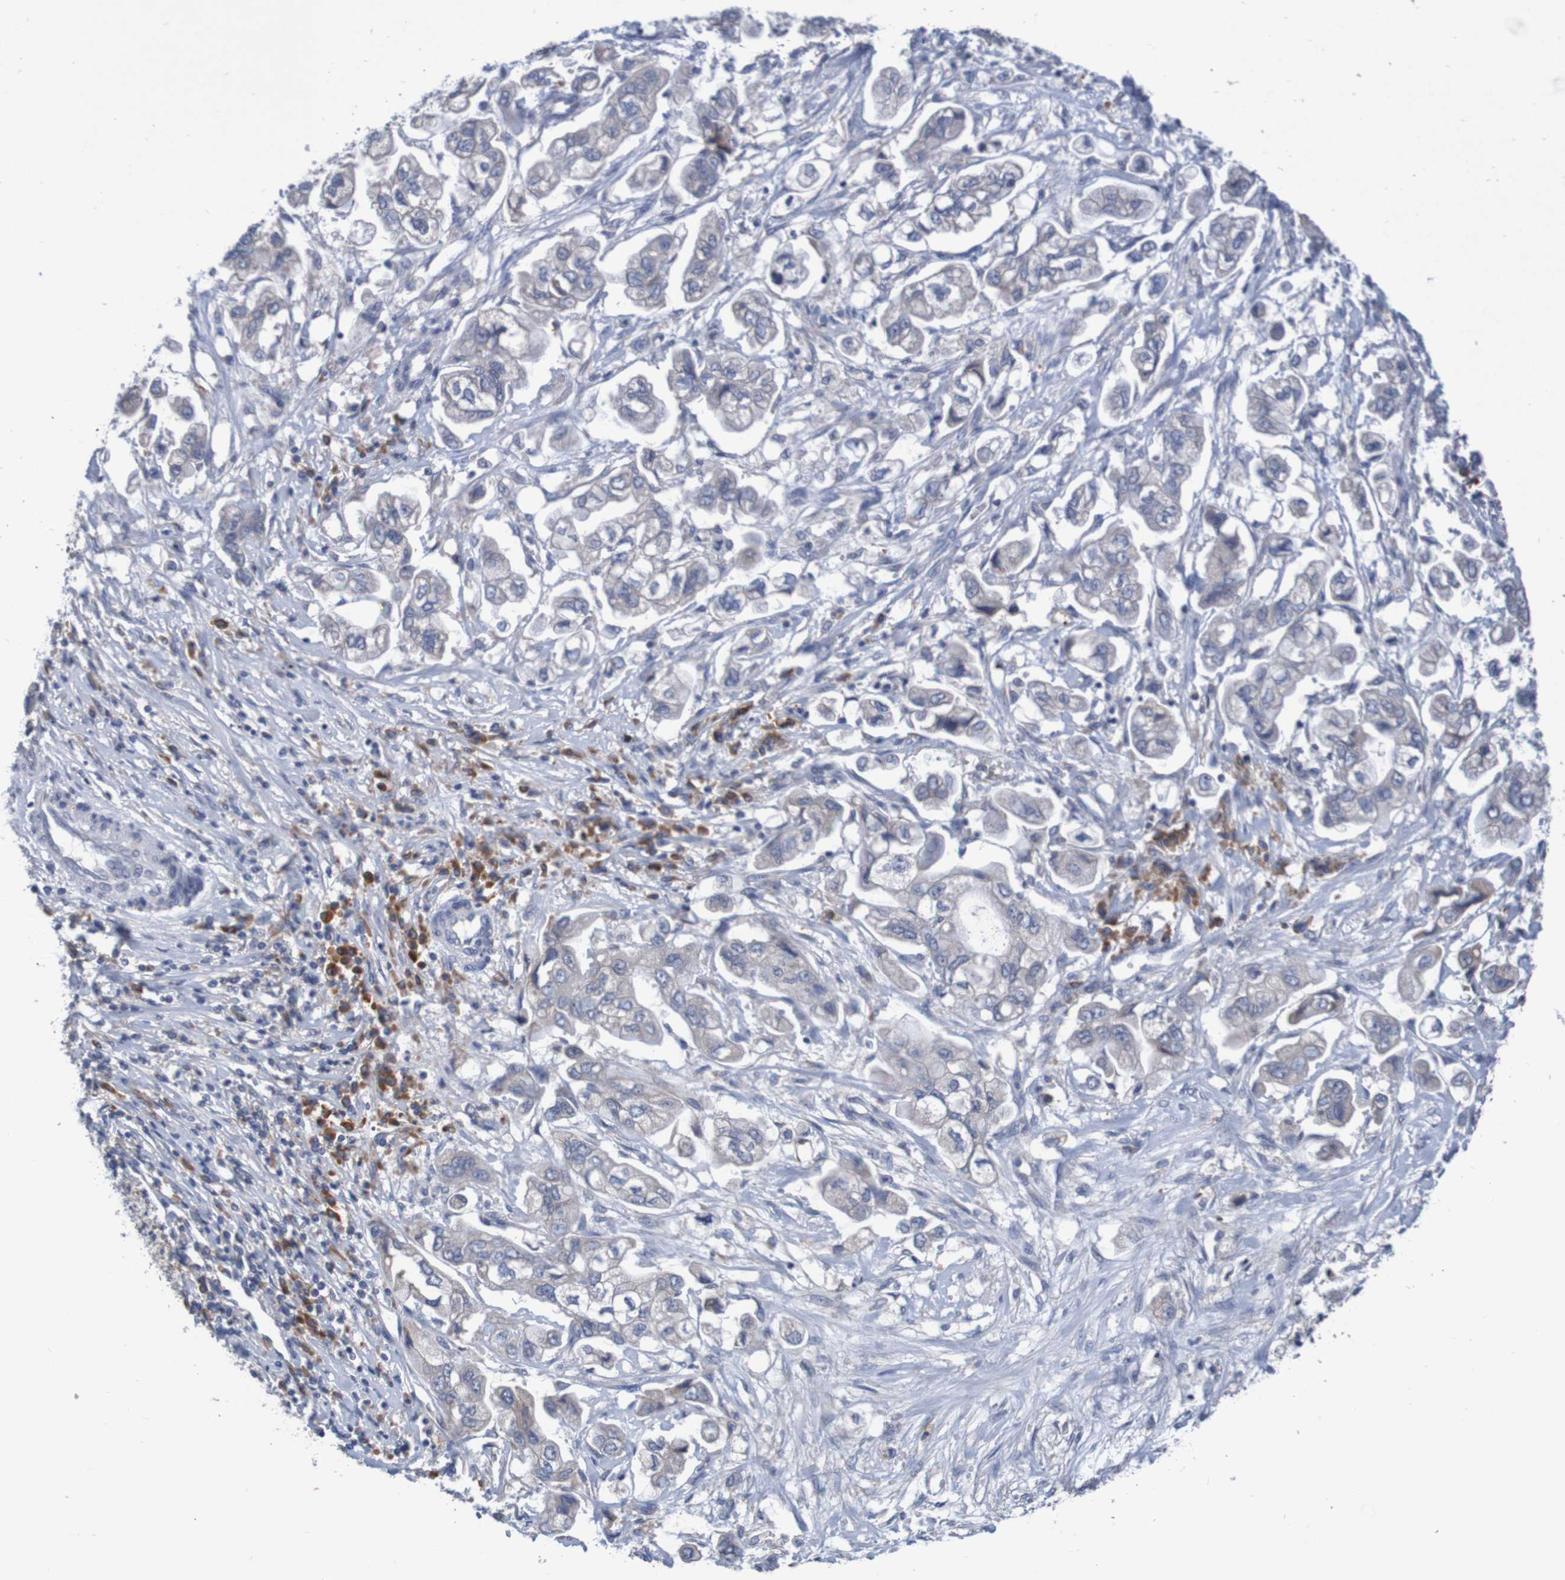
{"staining": {"intensity": "weak", "quantity": "<25%", "location": "cytoplasmic/membranous"}, "tissue": "stomach cancer", "cell_type": "Tumor cells", "image_type": "cancer", "snomed": [{"axis": "morphology", "description": "Adenocarcinoma, NOS"}, {"axis": "topography", "description": "Stomach"}], "caption": "Immunohistochemical staining of human stomach adenocarcinoma shows no significant positivity in tumor cells.", "gene": "LTA", "patient": {"sex": "male", "age": 62}}